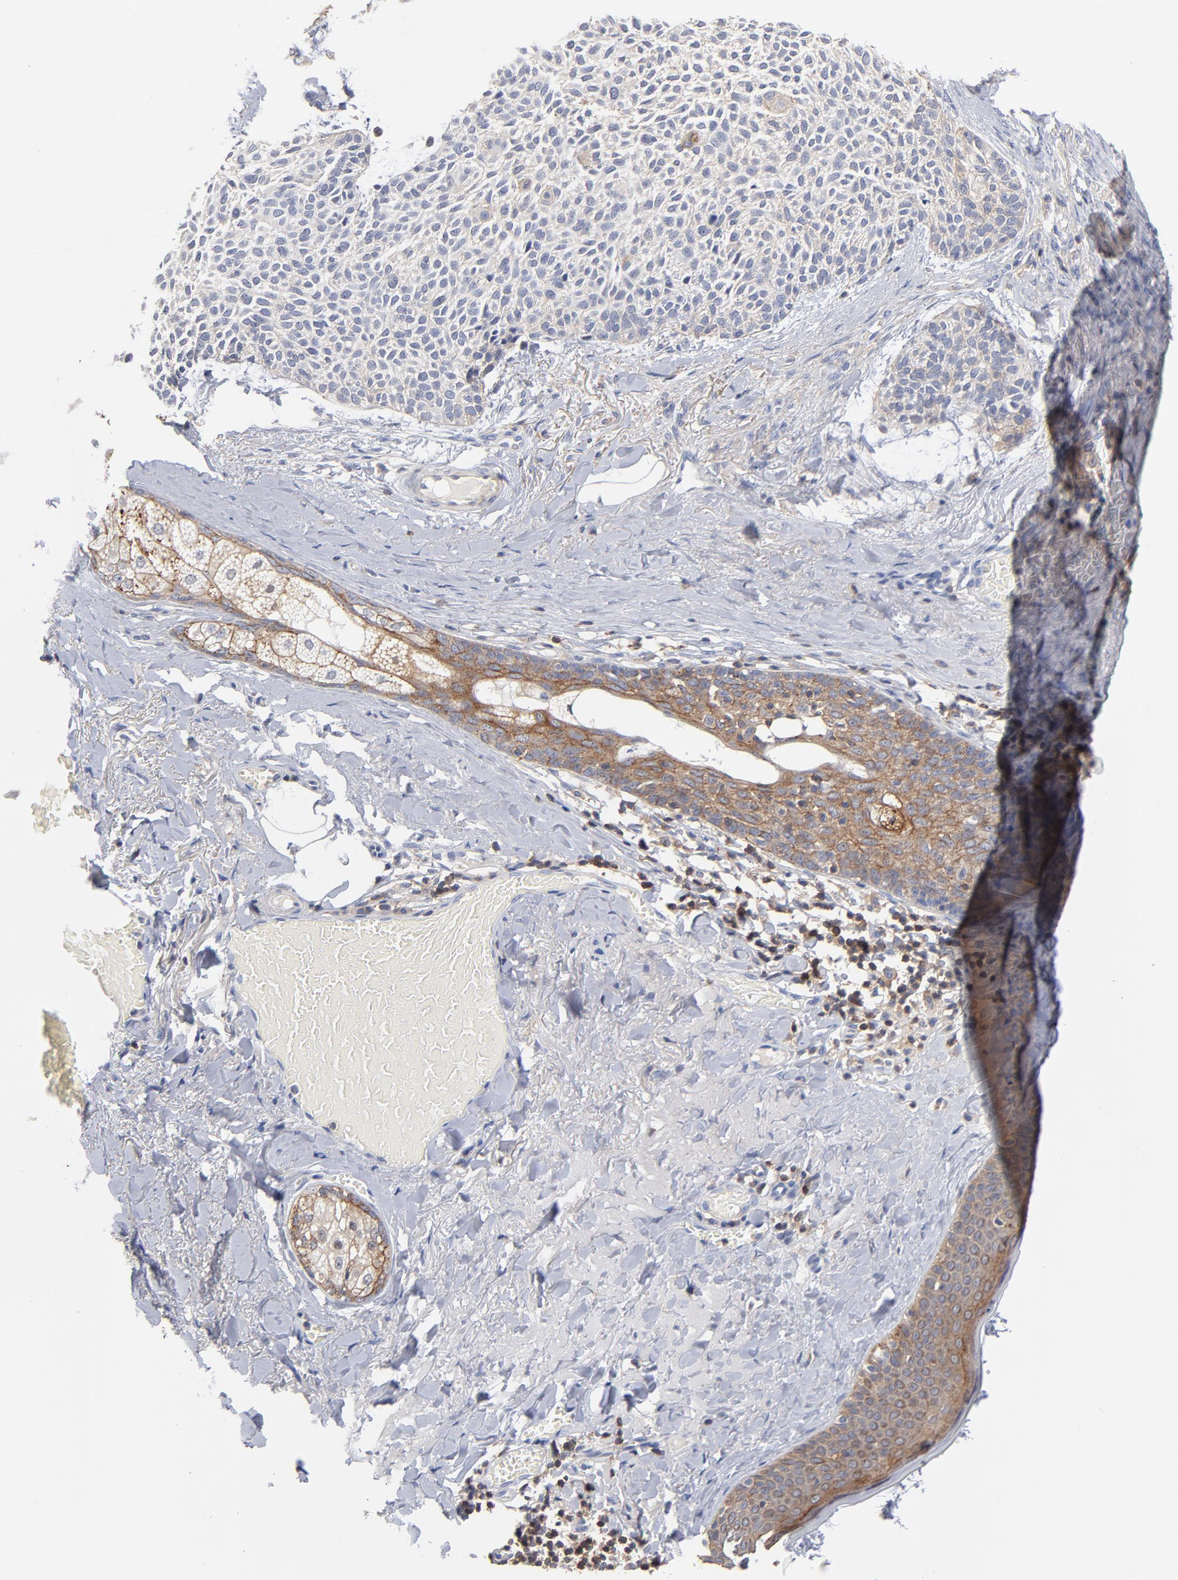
{"staining": {"intensity": "weak", "quantity": "<25%", "location": "cytoplasmic/membranous"}, "tissue": "skin cancer", "cell_type": "Tumor cells", "image_type": "cancer", "snomed": [{"axis": "morphology", "description": "Normal tissue, NOS"}, {"axis": "morphology", "description": "Basal cell carcinoma"}, {"axis": "topography", "description": "Skin"}], "caption": "Skin basal cell carcinoma was stained to show a protein in brown. There is no significant positivity in tumor cells.", "gene": "PDLIM2", "patient": {"sex": "female", "age": 70}}